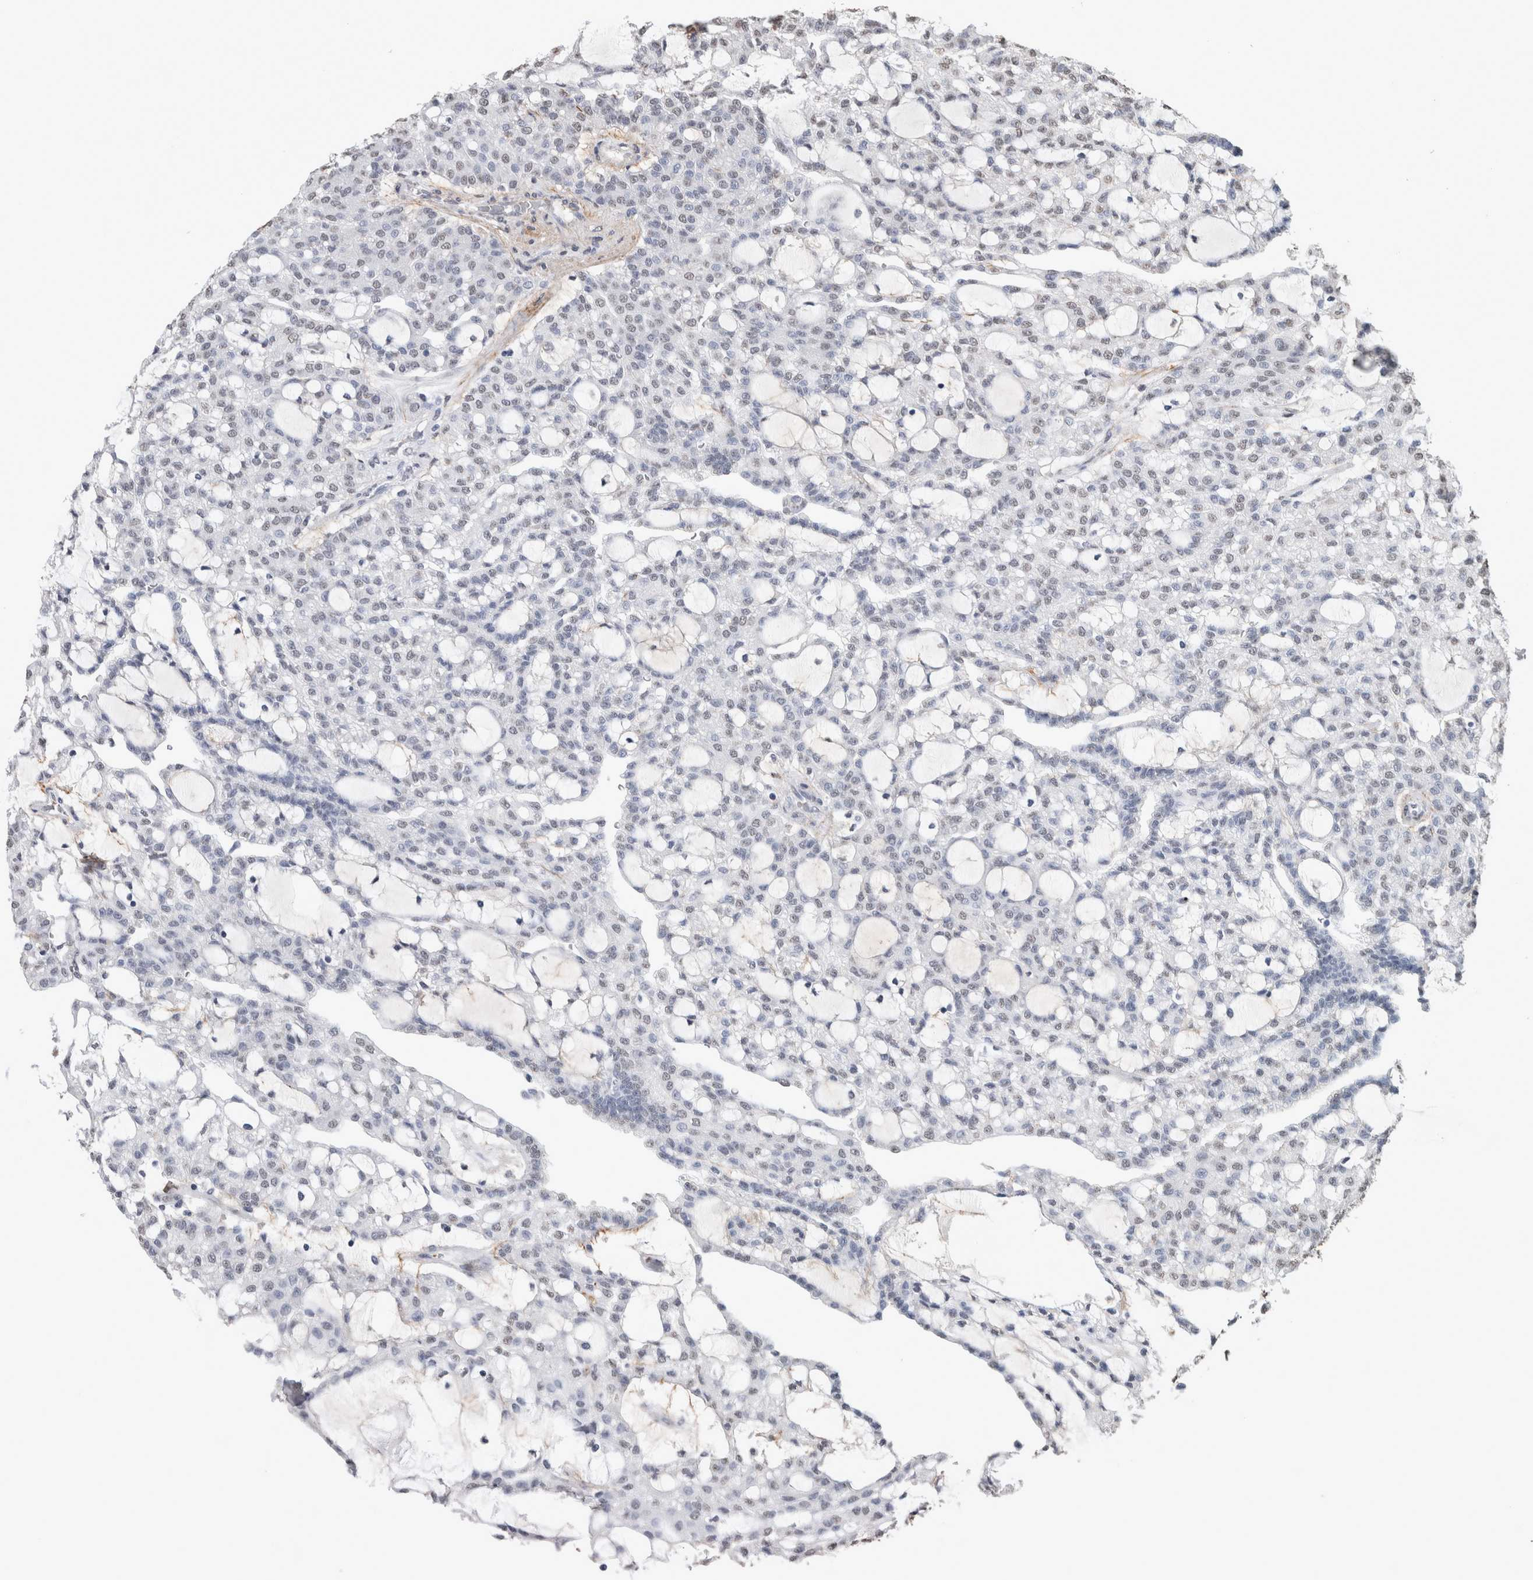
{"staining": {"intensity": "negative", "quantity": "none", "location": "none"}, "tissue": "renal cancer", "cell_type": "Tumor cells", "image_type": "cancer", "snomed": [{"axis": "morphology", "description": "Adenocarcinoma, NOS"}, {"axis": "topography", "description": "Kidney"}], "caption": "Immunohistochemistry (IHC) image of neoplastic tissue: adenocarcinoma (renal) stained with DAB (3,3'-diaminobenzidine) demonstrates no significant protein positivity in tumor cells.", "gene": "LTBP1", "patient": {"sex": "male", "age": 63}}